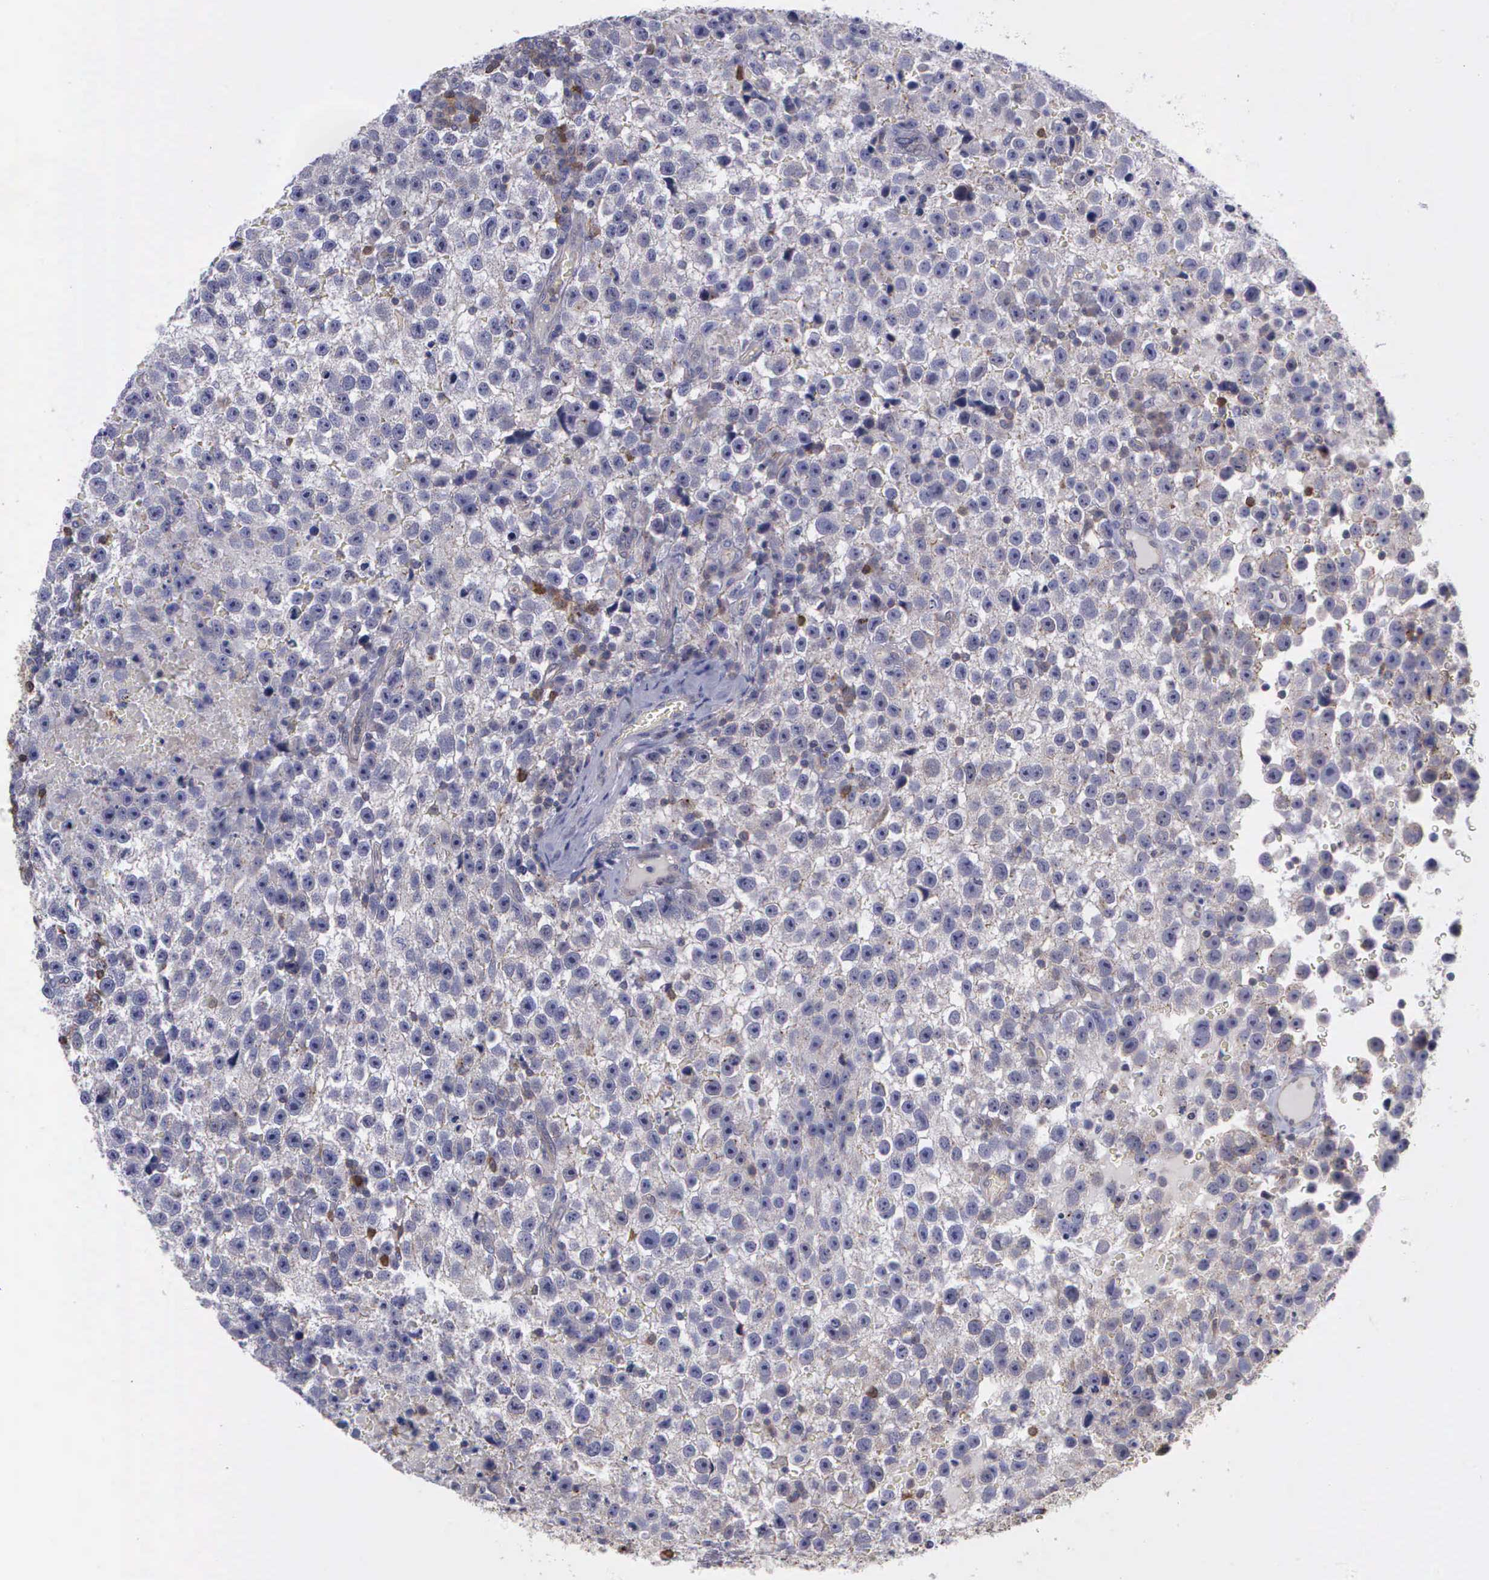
{"staining": {"intensity": "negative", "quantity": "none", "location": "none"}, "tissue": "testis cancer", "cell_type": "Tumor cells", "image_type": "cancer", "snomed": [{"axis": "morphology", "description": "Seminoma, NOS"}, {"axis": "topography", "description": "Testis"}], "caption": "Tumor cells are negative for brown protein staining in seminoma (testis).", "gene": "MICAL3", "patient": {"sex": "male", "age": 33}}